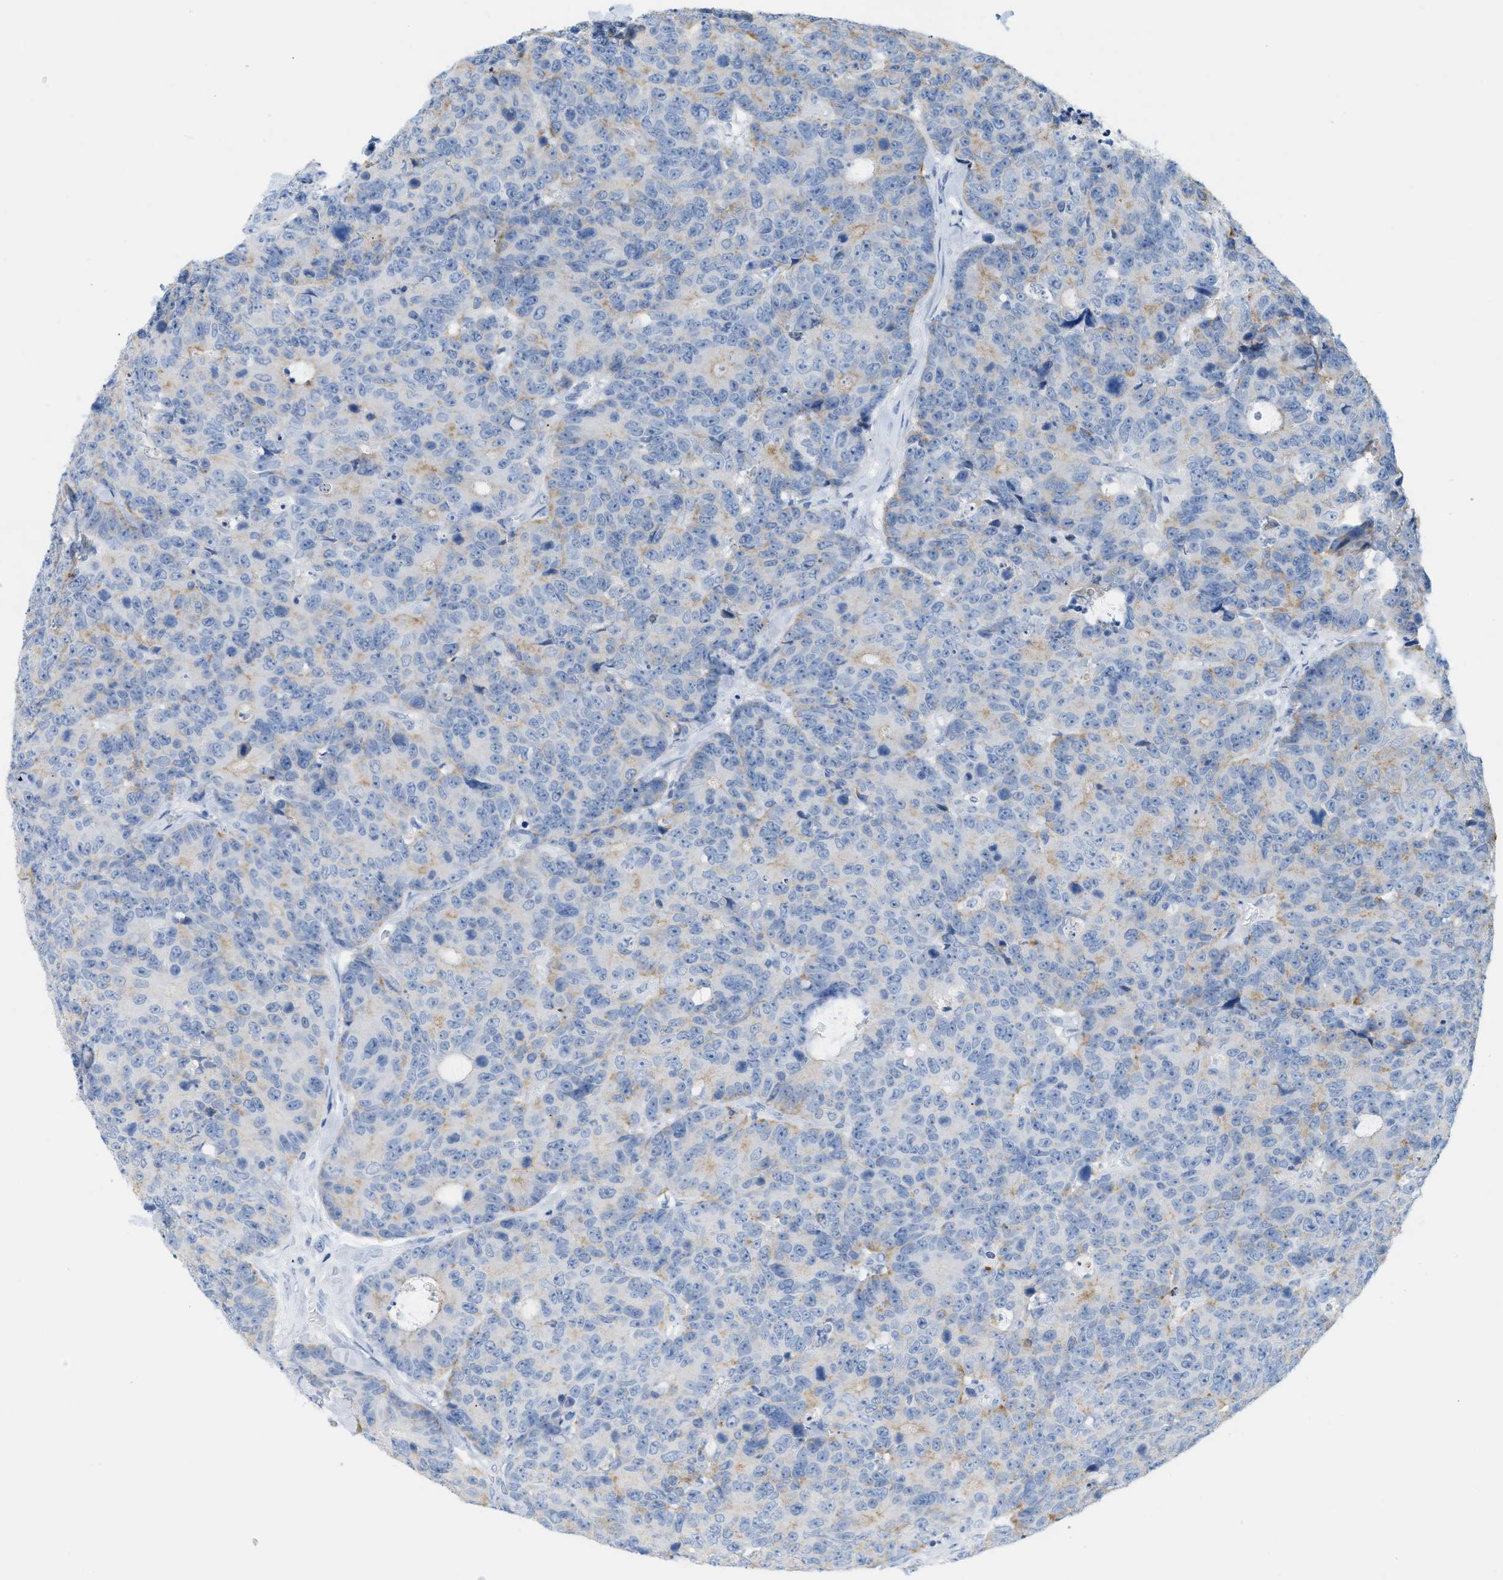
{"staining": {"intensity": "weak", "quantity": "25%-75%", "location": "cytoplasmic/membranous"}, "tissue": "colorectal cancer", "cell_type": "Tumor cells", "image_type": "cancer", "snomed": [{"axis": "morphology", "description": "Adenocarcinoma, NOS"}, {"axis": "topography", "description": "Colon"}], "caption": "Weak cytoplasmic/membranous staining for a protein is present in approximately 25%-75% of tumor cells of colorectal cancer (adenocarcinoma) using immunohistochemistry (IHC).", "gene": "PAPPA", "patient": {"sex": "female", "age": 86}}